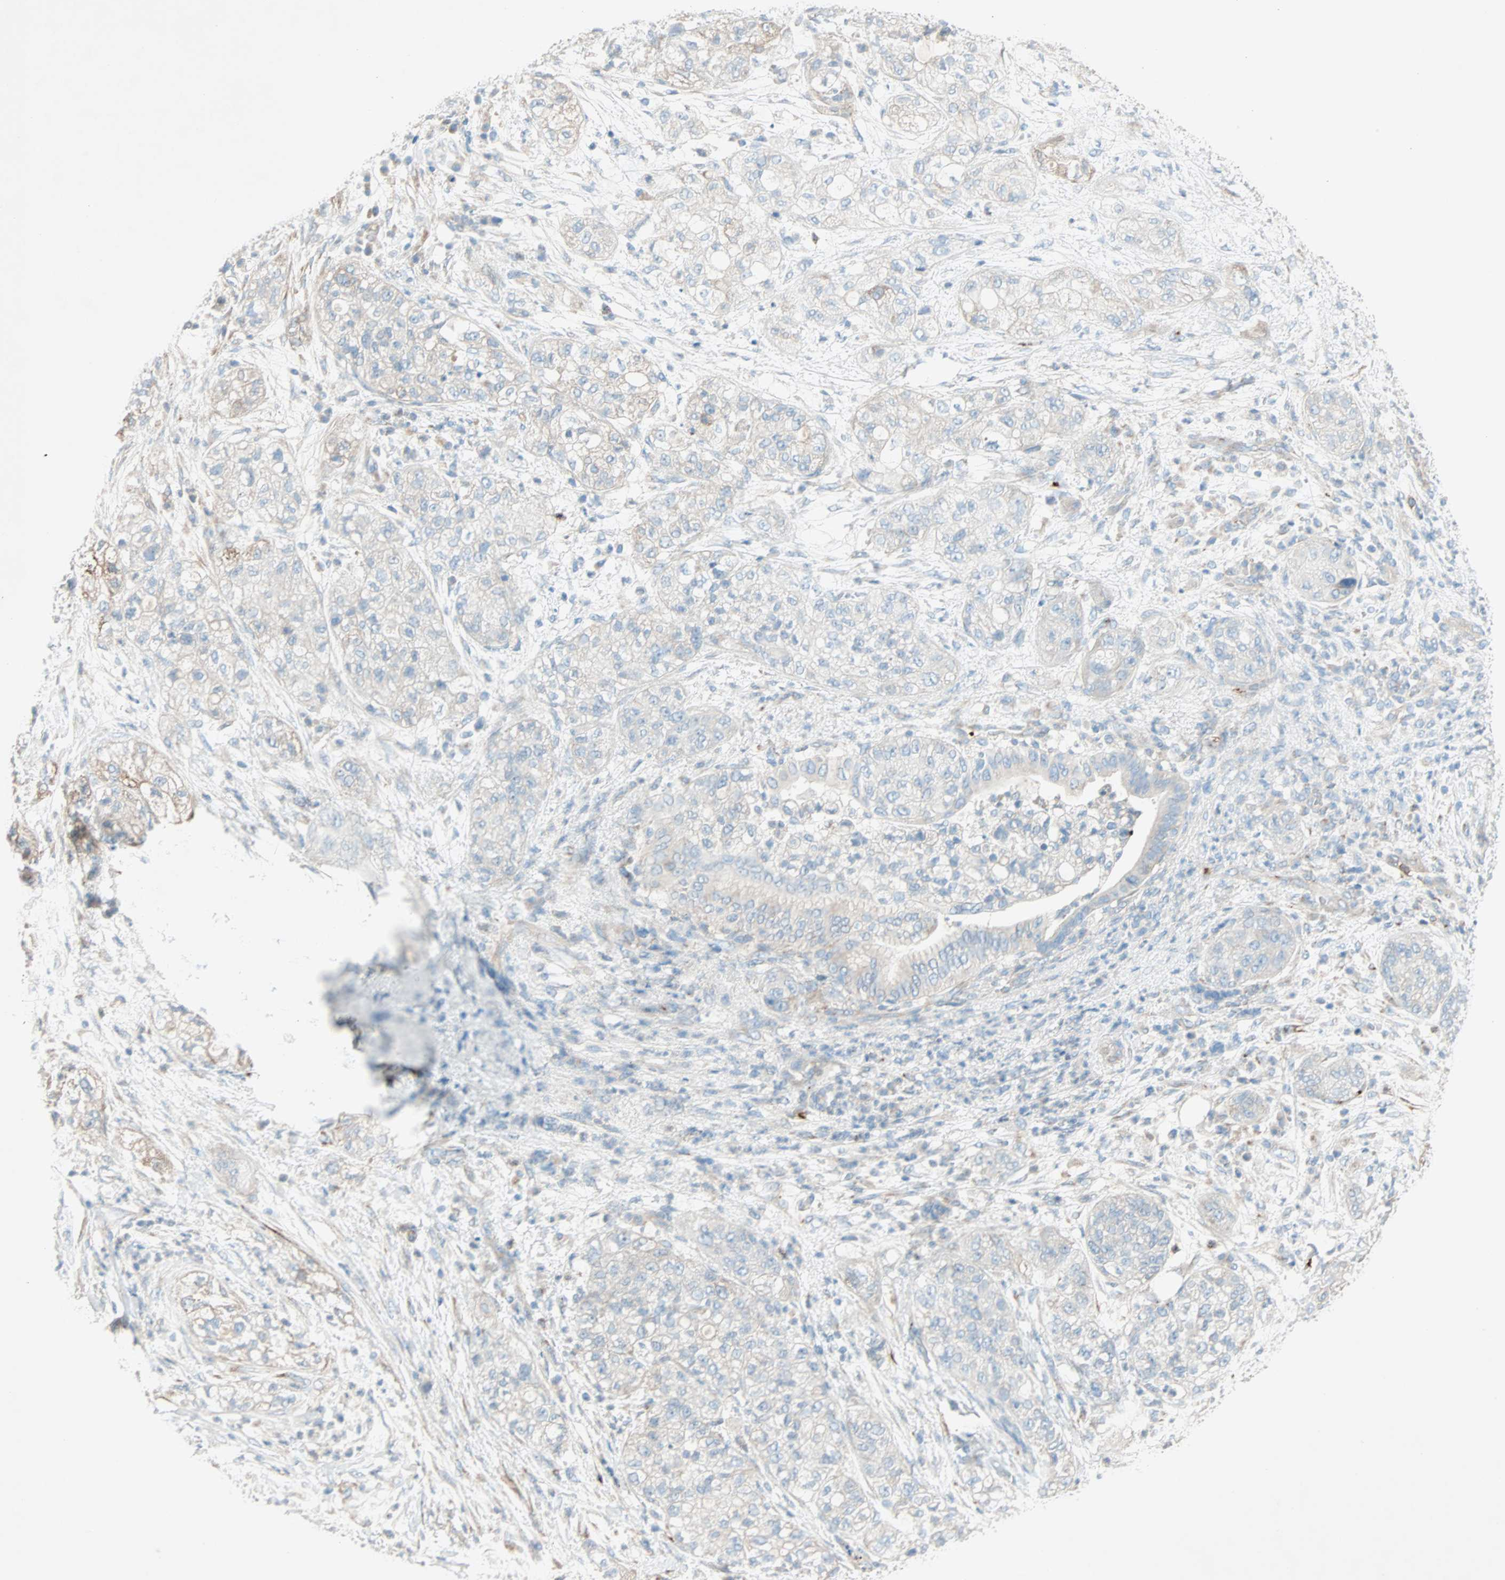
{"staining": {"intensity": "weak", "quantity": ">75%", "location": "cytoplasmic/membranous"}, "tissue": "pancreatic cancer", "cell_type": "Tumor cells", "image_type": "cancer", "snomed": [{"axis": "morphology", "description": "Adenocarcinoma, NOS"}, {"axis": "topography", "description": "Pancreas"}], "caption": "The immunohistochemical stain labels weak cytoplasmic/membranous positivity in tumor cells of pancreatic cancer (adenocarcinoma) tissue.", "gene": "LY6G6F", "patient": {"sex": "female", "age": 78}}